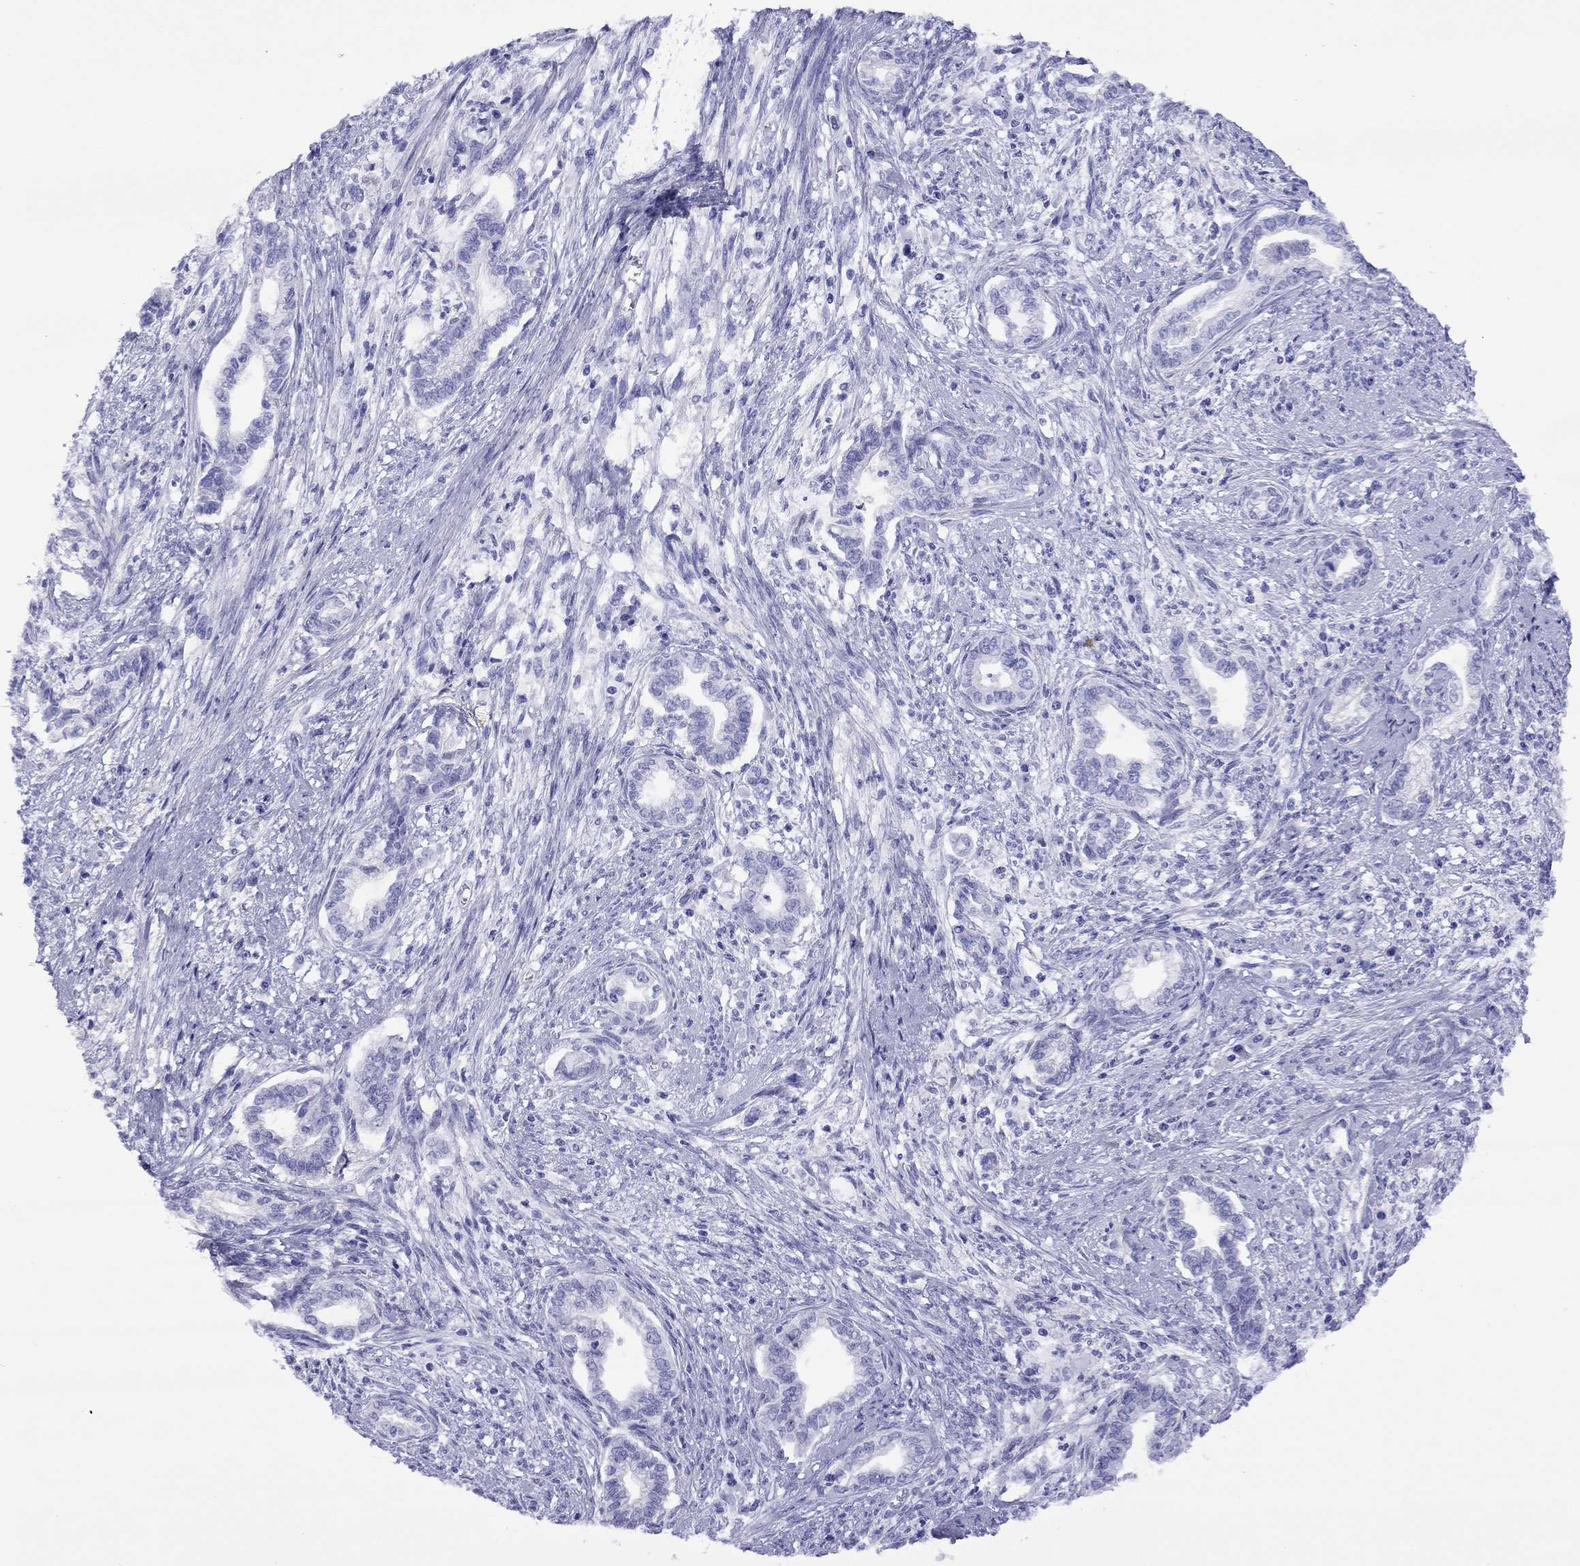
{"staining": {"intensity": "negative", "quantity": "none", "location": "none"}, "tissue": "cervical cancer", "cell_type": "Tumor cells", "image_type": "cancer", "snomed": [{"axis": "morphology", "description": "Adenocarcinoma, NOS"}, {"axis": "topography", "description": "Cervix"}], "caption": "Immunohistochemical staining of adenocarcinoma (cervical) demonstrates no significant staining in tumor cells.", "gene": "SLC30A8", "patient": {"sex": "female", "age": 62}}